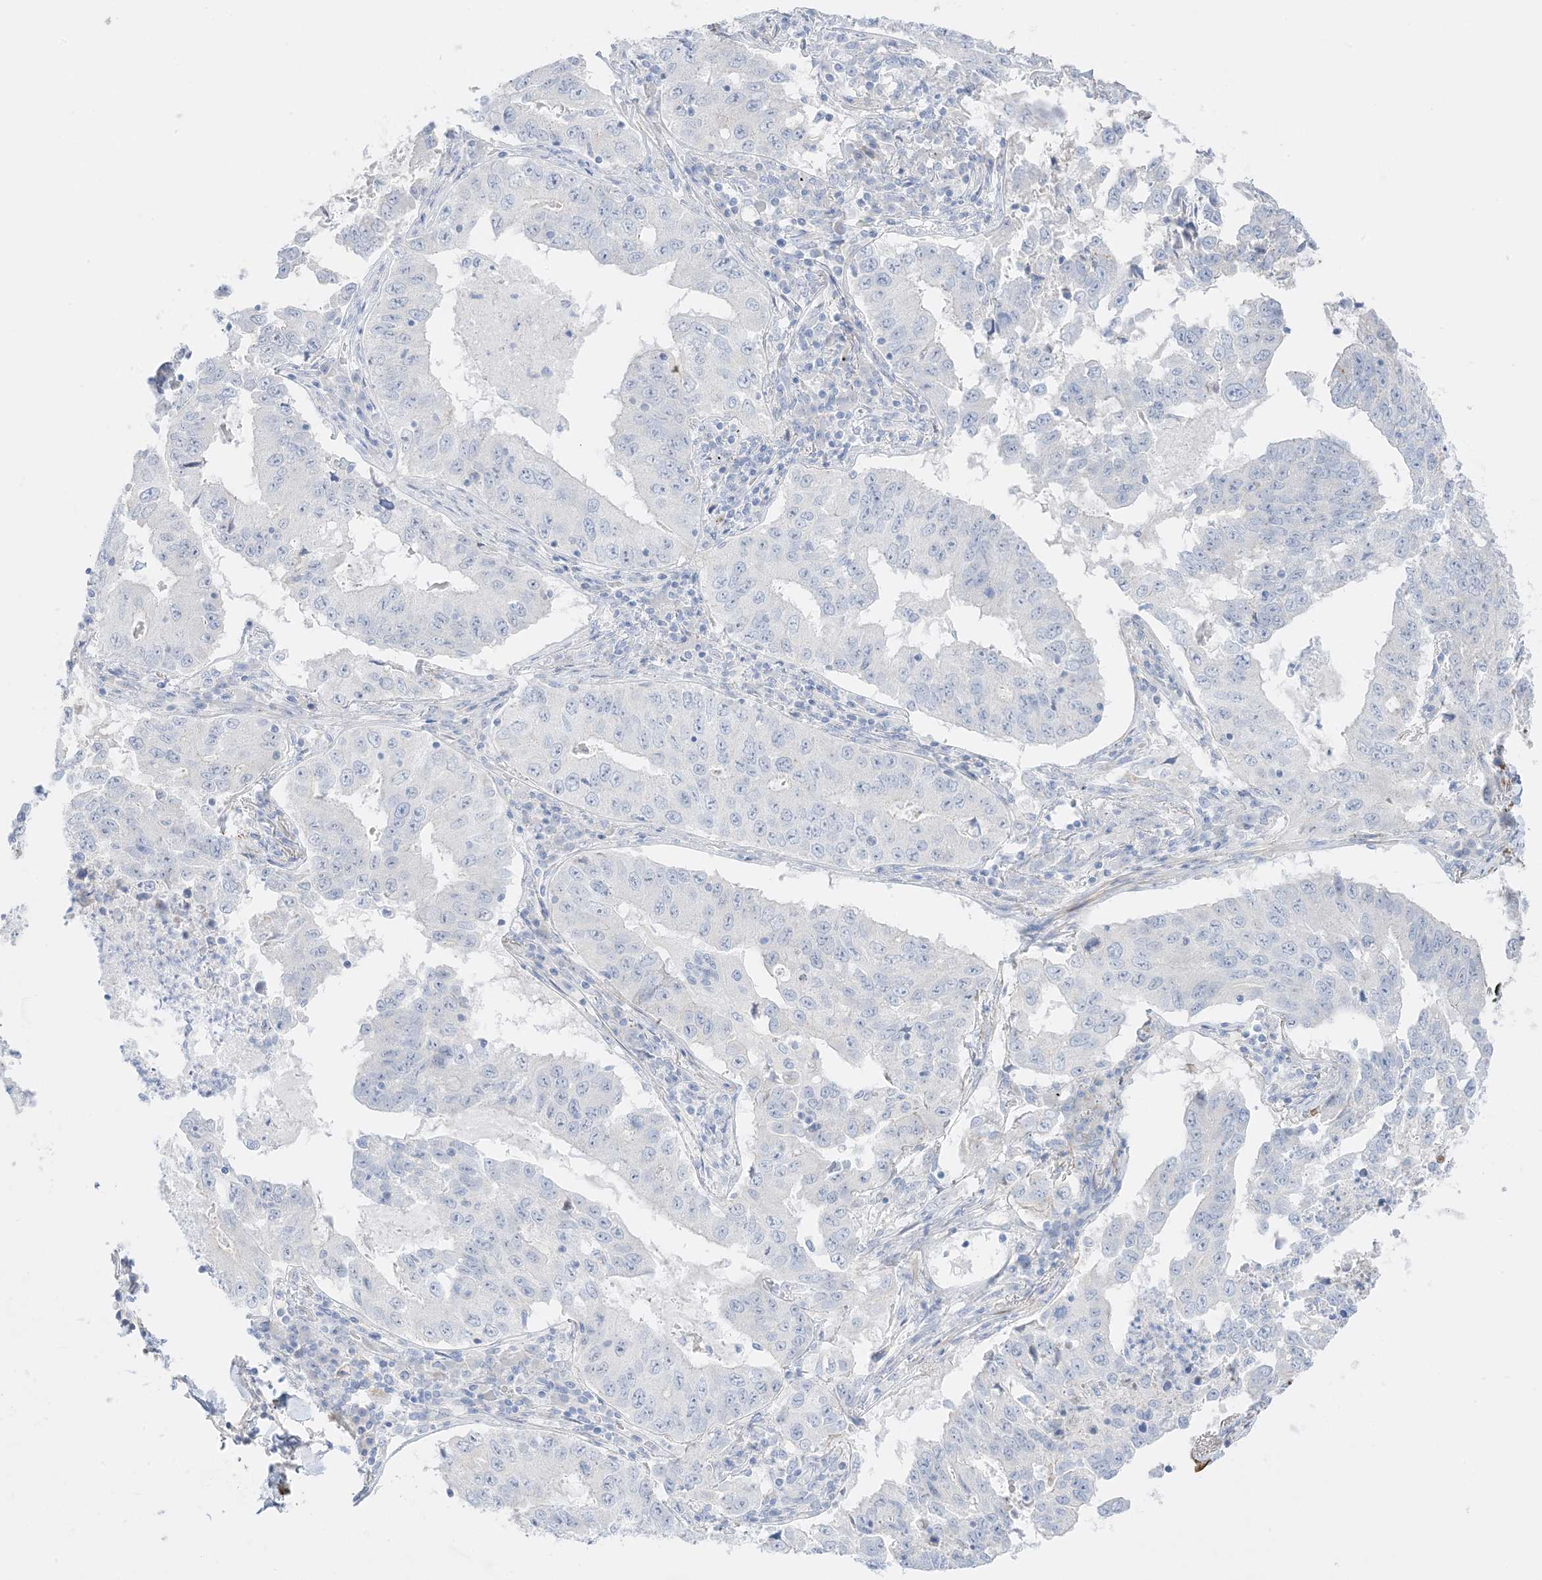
{"staining": {"intensity": "negative", "quantity": "none", "location": "none"}, "tissue": "lung cancer", "cell_type": "Tumor cells", "image_type": "cancer", "snomed": [{"axis": "morphology", "description": "Adenocarcinoma, NOS"}, {"axis": "topography", "description": "Lung"}], "caption": "This image is of lung adenocarcinoma stained with IHC to label a protein in brown with the nuclei are counter-stained blue. There is no positivity in tumor cells.", "gene": "SLC22A13", "patient": {"sex": "female", "age": 51}}